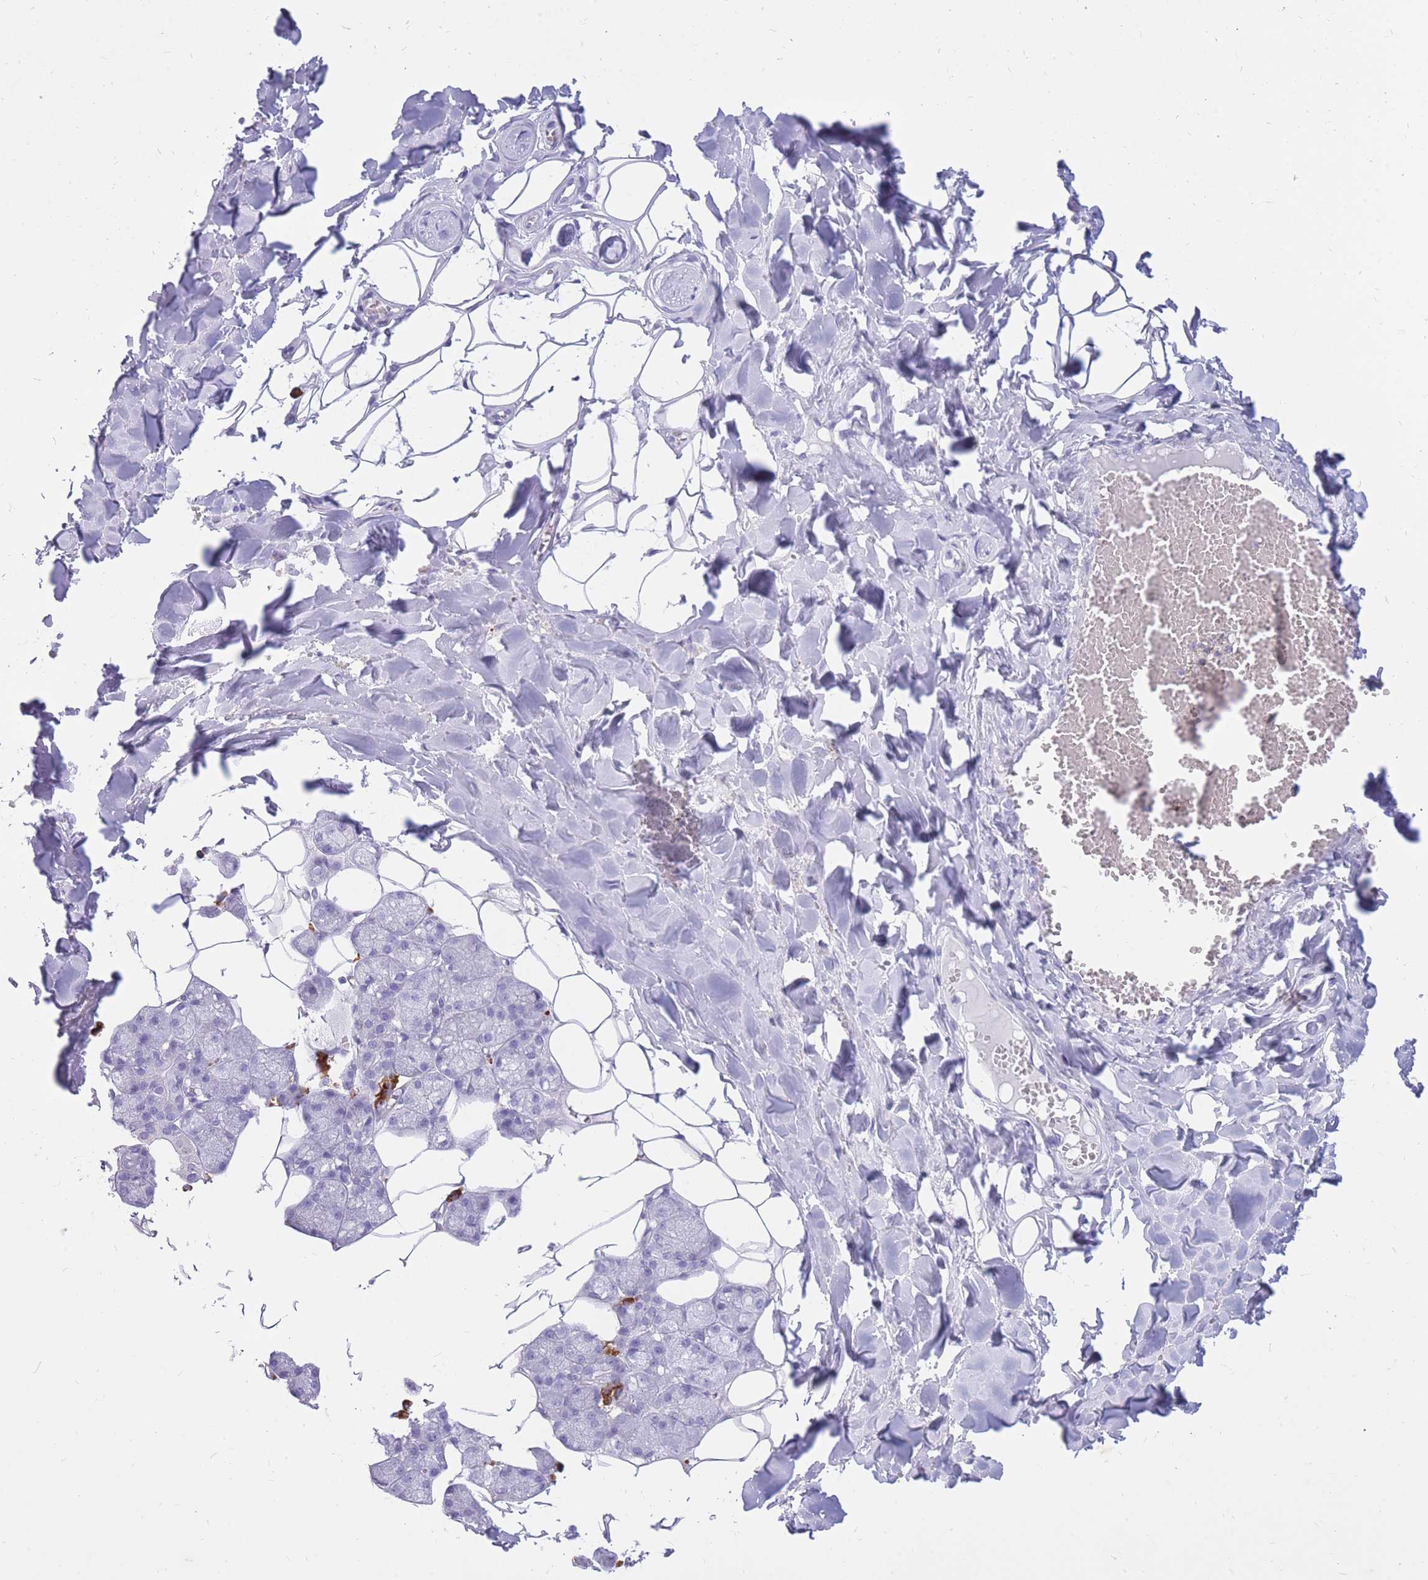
{"staining": {"intensity": "negative", "quantity": "none", "location": "none"}, "tissue": "salivary gland", "cell_type": "Glandular cells", "image_type": "normal", "snomed": [{"axis": "morphology", "description": "Normal tissue, NOS"}, {"axis": "topography", "description": "Salivary gland"}], "caption": "High magnification brightfield microscopy of normal salivary gland stained with DAB (3,3'-diaminobenzidine) (brown) and counterstained with hematoxylin (blue): glandular cells show no significant staining.", "gene": "ZFP37", "patient": {"sex": "male", "age": 62}}